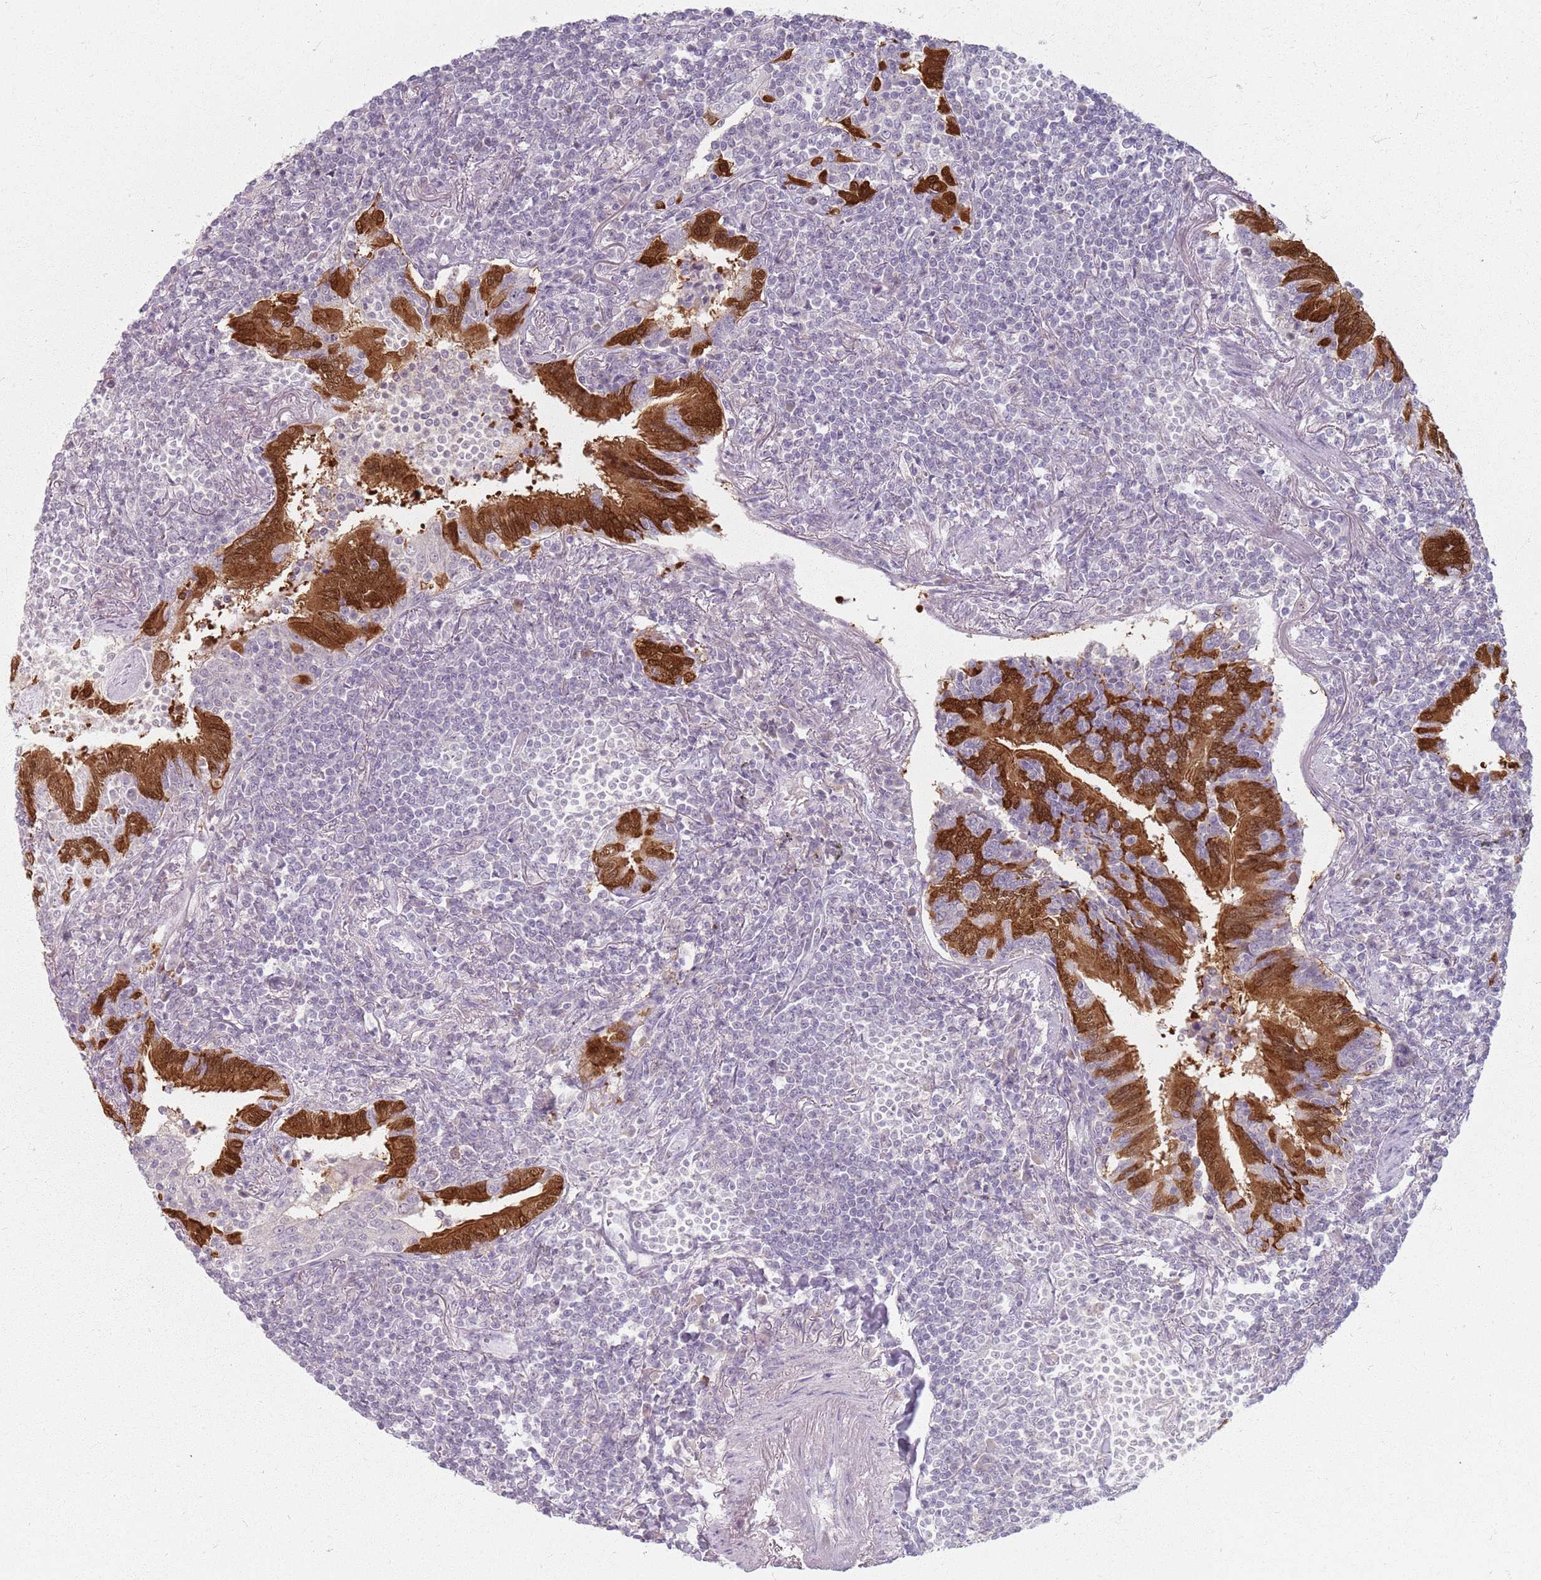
{"staining": {"intensity": "negative", "quantity": "none", "location": "none"}, "tissue": "lymphoma", "cell_type": "Tumor cells", "image_type": "cancer", "snomed": [{"axis": "morphology", "description": "Malignant lymphoma, non-Hodgkin's type, Low grade"}, {"axis": "topography", "description": "Lung"}], "caption": "IHC histopathology image of malignant lymphoma, non-Hodgkin's type (low-grade) stained for a protein (brown), which displays no staining in tumor cells.", "gene": "CRIPT", "patient": {"sex": "female", "age": 71}}